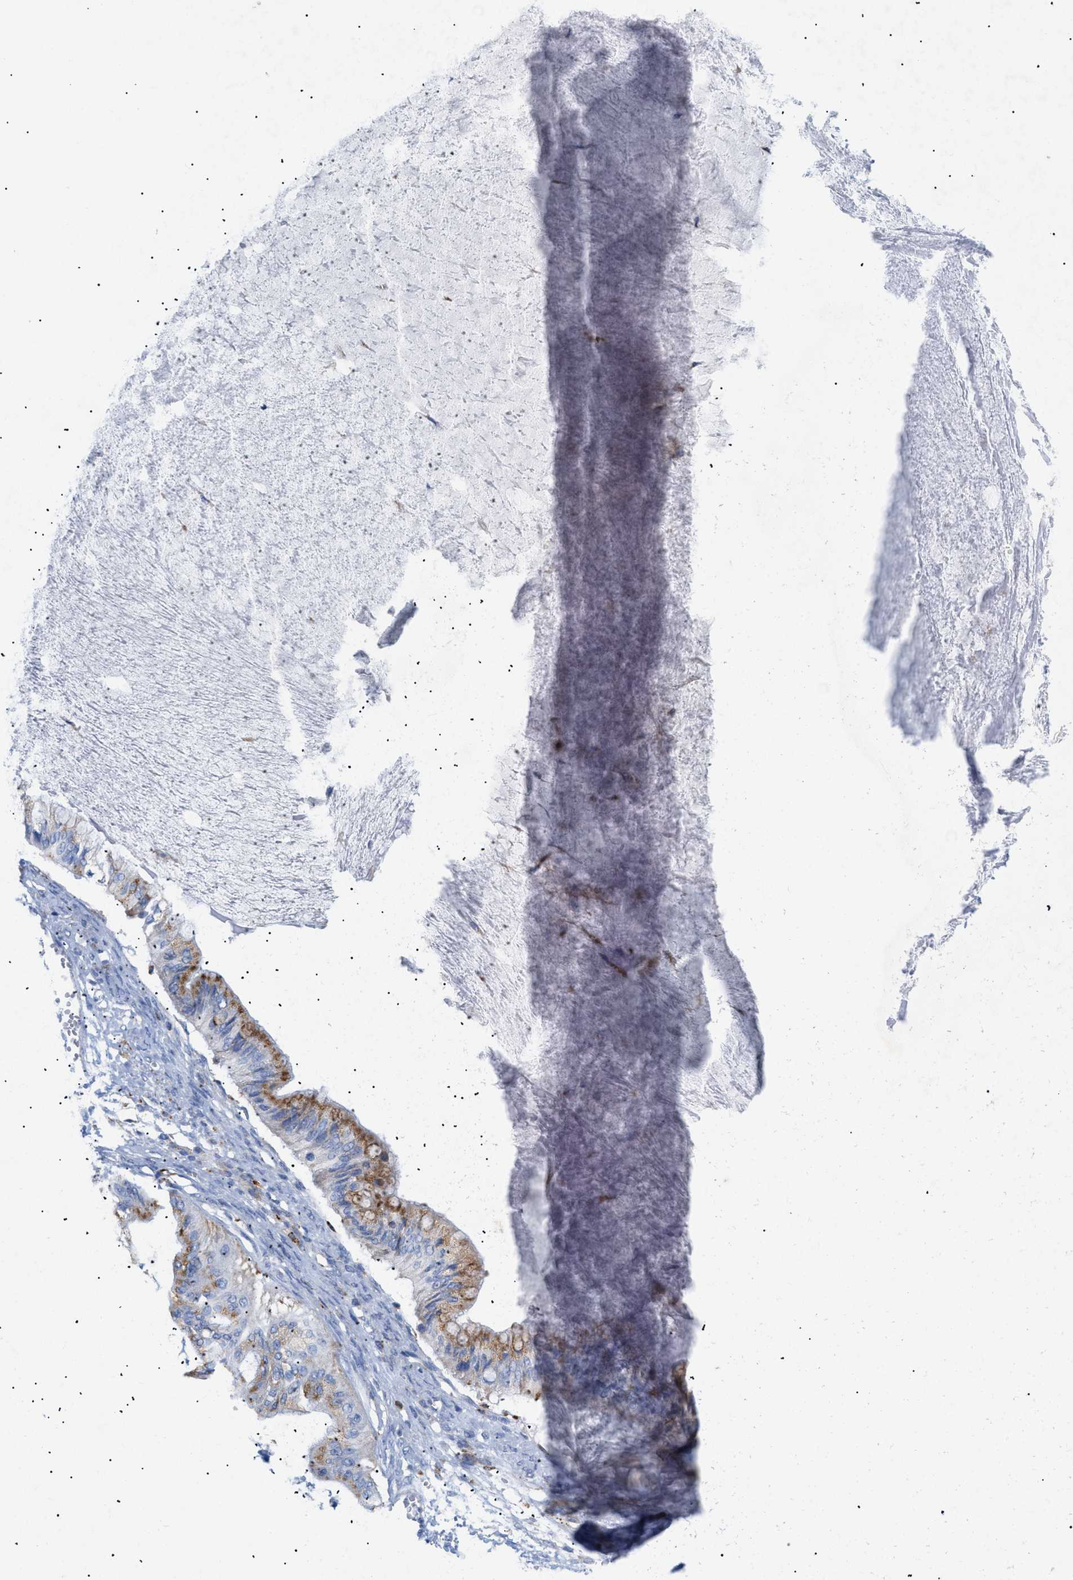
{"staining": {"intensity": "moderate", "quantity": ">75%", "location": "cytoplasmic/membranous"}, "tissue": "ovarian cancer", "cell_type": "Tumor cells", "image_type": "cancer", "snomed": [{"axis": "morphology", "description": "Cystadenocarcinoma, mucinous, NOS"}, {"axis": "topography", "description": "Ovary"}], "caption": "Immunohistochemical staining of ovarian cancer (mucinous cystadenocarcinoma) shows medium levels of moderate cytoplasmic/membranous protein expression in about >75% of tumor cells.", "gene": "DRAM2", "patient": {"sex": "female", "age": 57}}